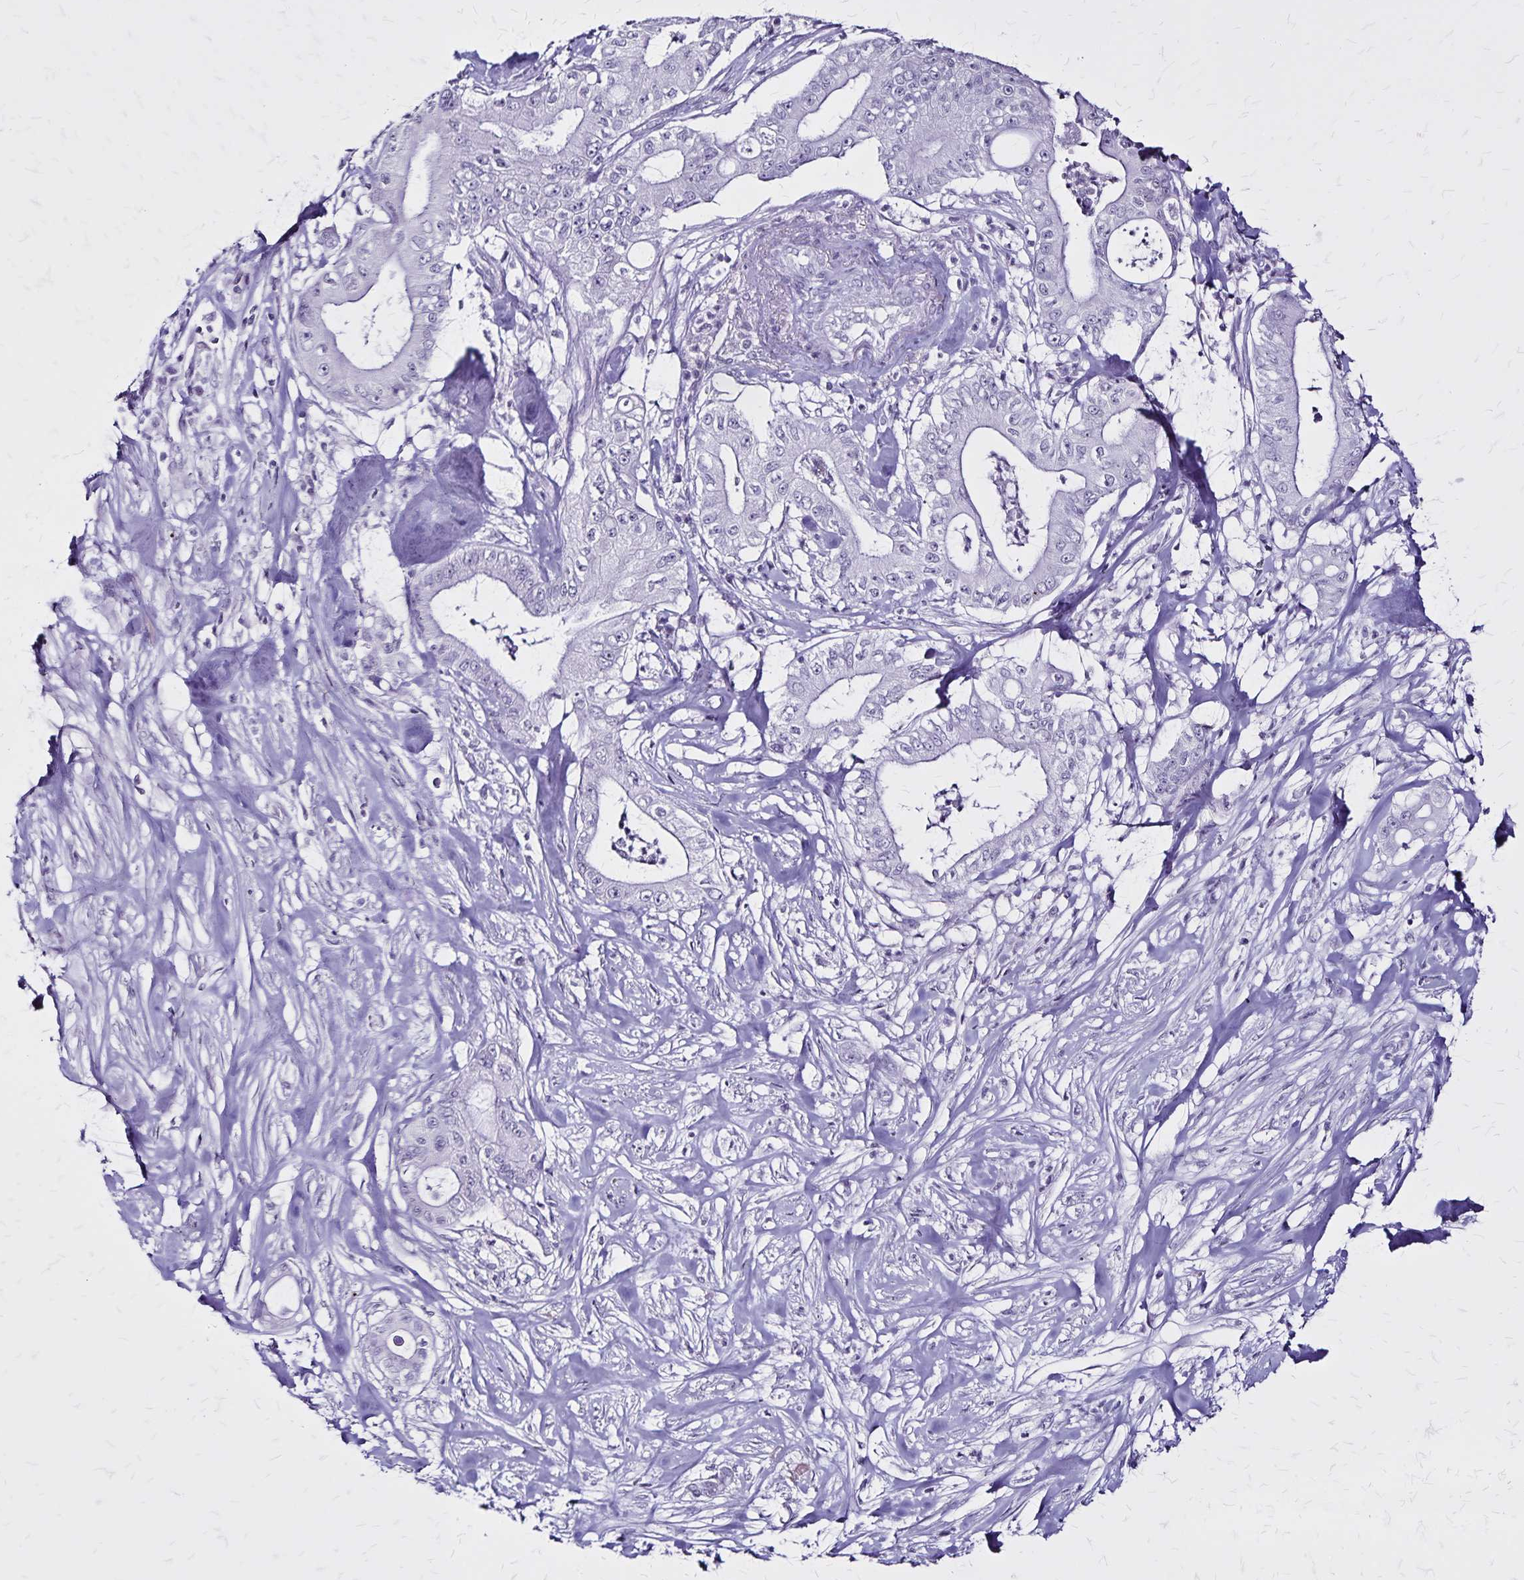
{"staining": {"intensity": "negative", "quantity": "none", "location": "none"}, "tissue": "pancreatic cancer", "cell_type": "Tumor cells", "image_type": "cancer", "snomed": [{"axis": "morphology", "description": "Adenocarcinoma, NOS"}, {"axis": "topography", "description": "Pancreas"}], "caption": "Tumor cells are negative for brown protein staining in pancreatic adenocarcinoma.", "gene": "KRT2", "patient": {"sex": "male", "age": 71}}